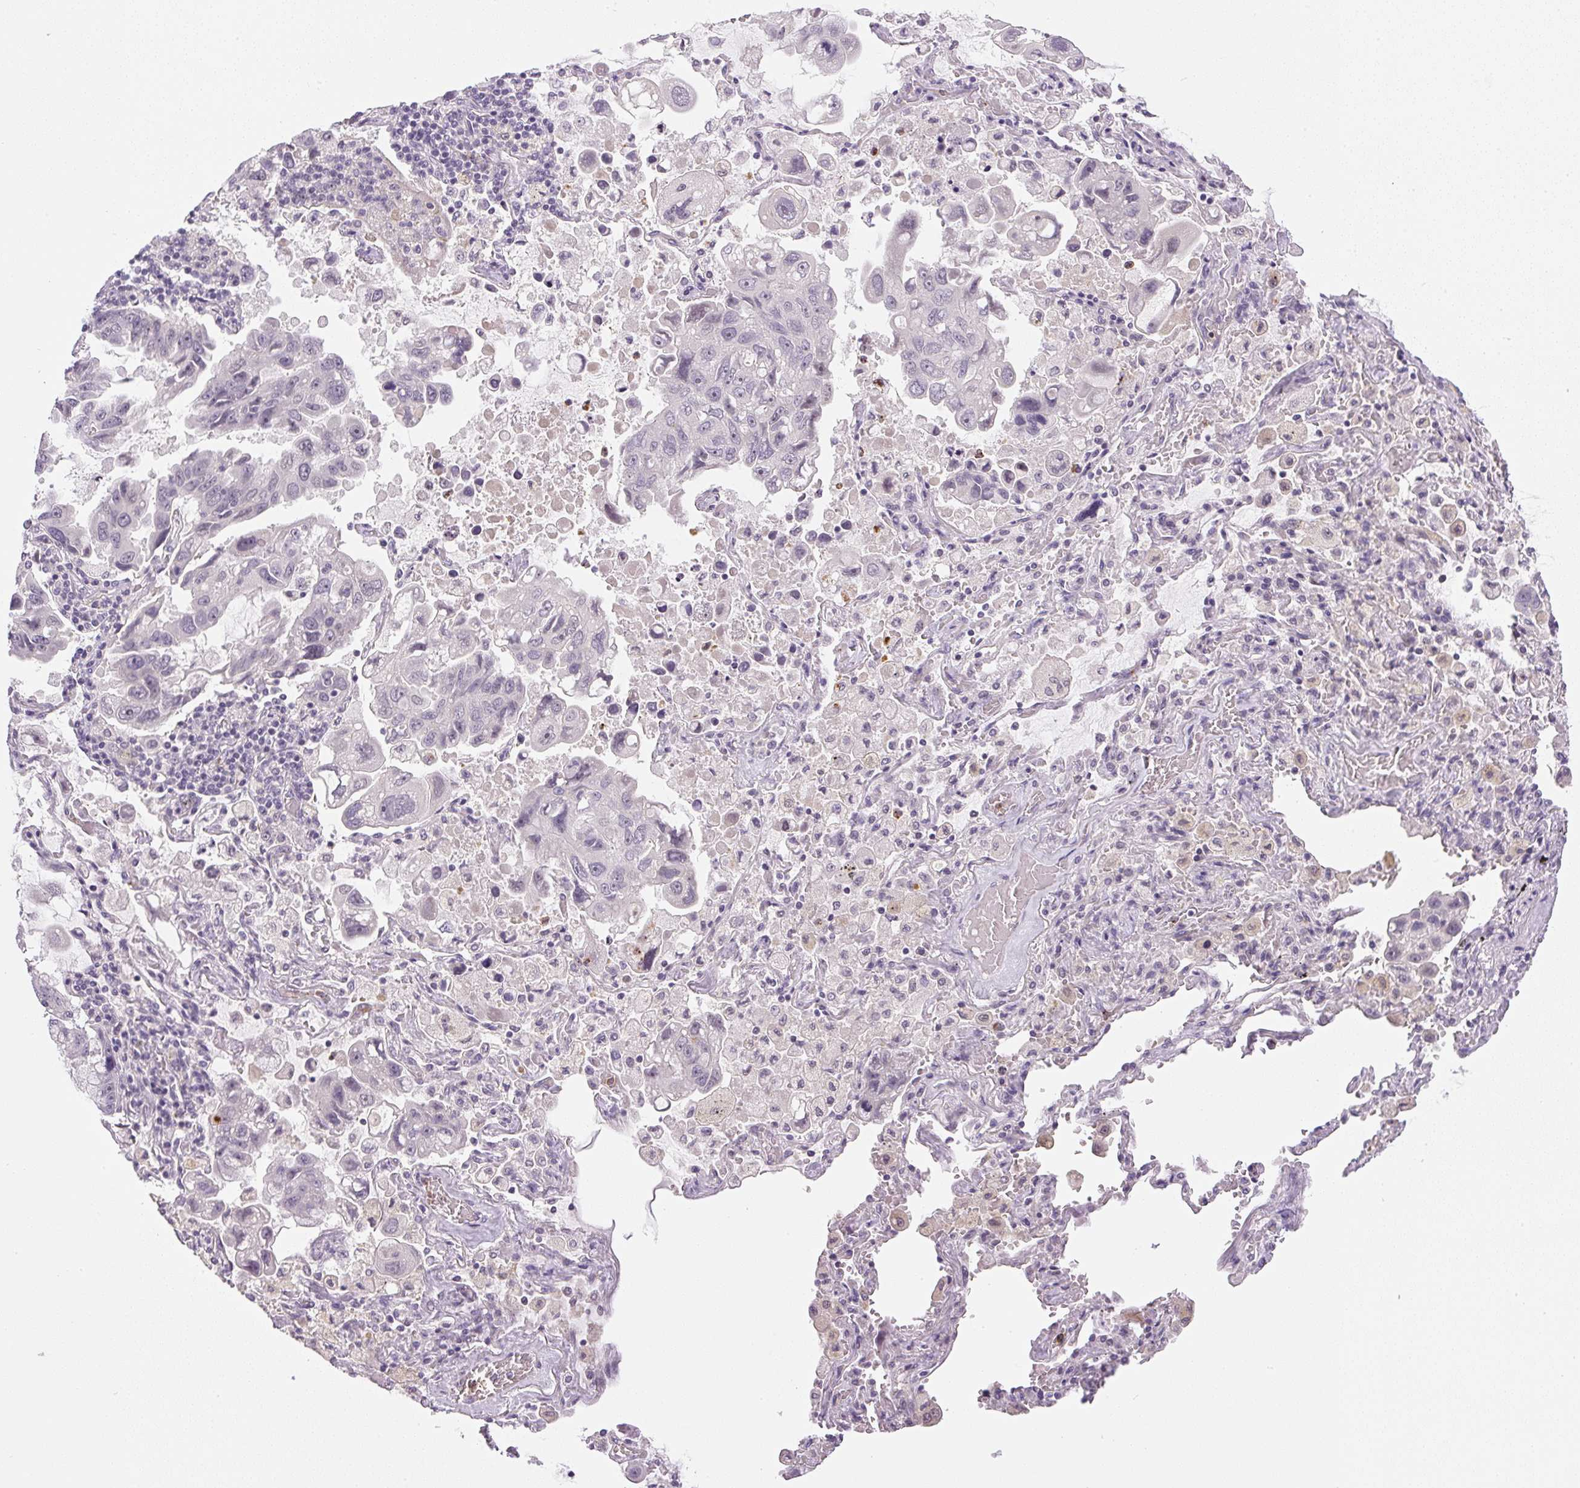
{"staining": {"intensity": "negative", "quantity": "none", "location": "none"}, "tissue": "lung cancer", "cell_type": "Tumor cells", "image_type": "cancer", "snomed": [{"axis": "morphology", "description": "Adenocarcinoma, NOS"}, {"axis": "topography", "description": "Lung"}], "caption": "Tumor cells show no significant protein staining in lung cancer (adenocarcinoma).", "gene": "SGF29", "patient": {"sex": "male", "age": 64}}